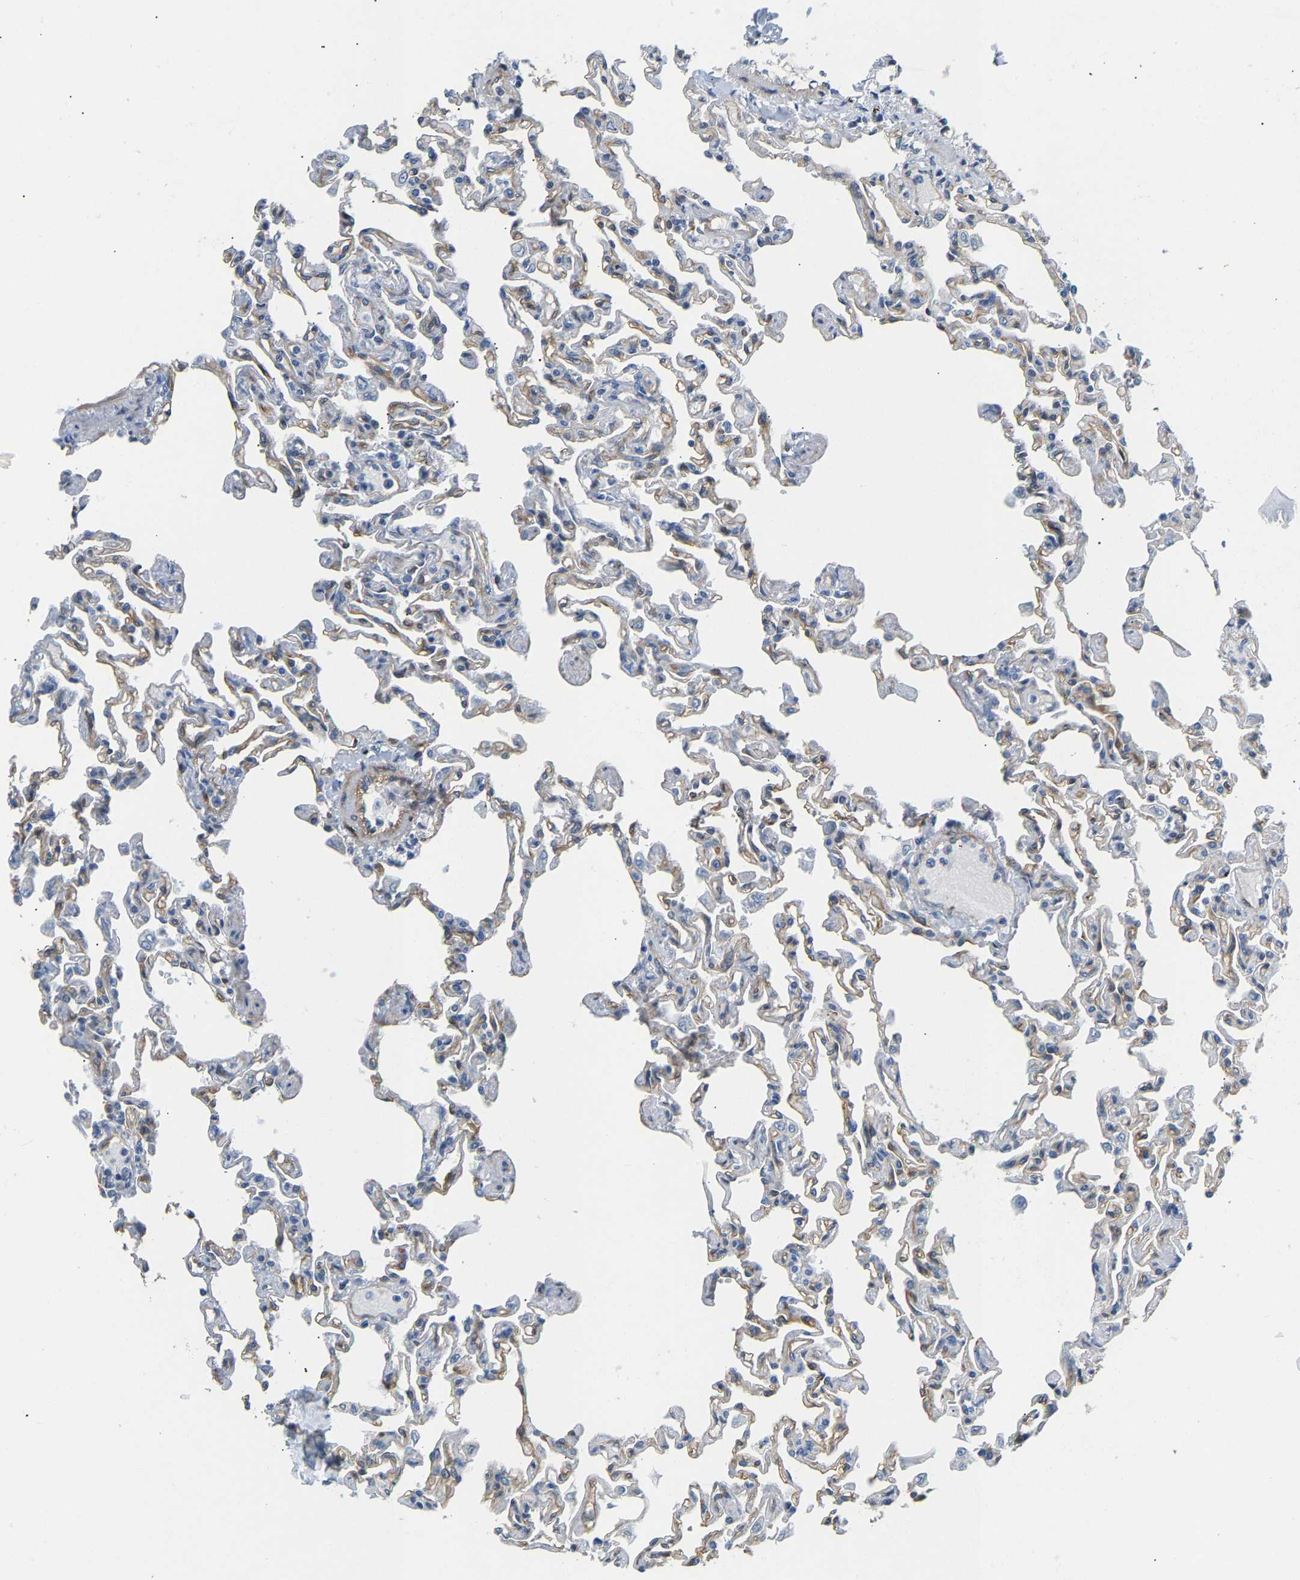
{"staining": {"intensity": "moderate", "quantity": "25%-75%", "location": "cytoplasmic/membranous"}, "tissue": "lung", "cell_type": "Alveolar cells", "image_type": "normal", "snomed": [{"axis": "morphology", "description": "Normal tissue, NOS"}, {"axis": "topography", "description": "Lung"}], "caption": "IHC image of unremarkable lung: human lung stained using IHC shows medium levels of moderate protein expression localized specifically in the cytoplasmic/membranous of alveolar cells, appearing as a cytoplasmic/membranous brown color.", "gene": "PAWR", "patient": {"sex": "male", "age": 21}}